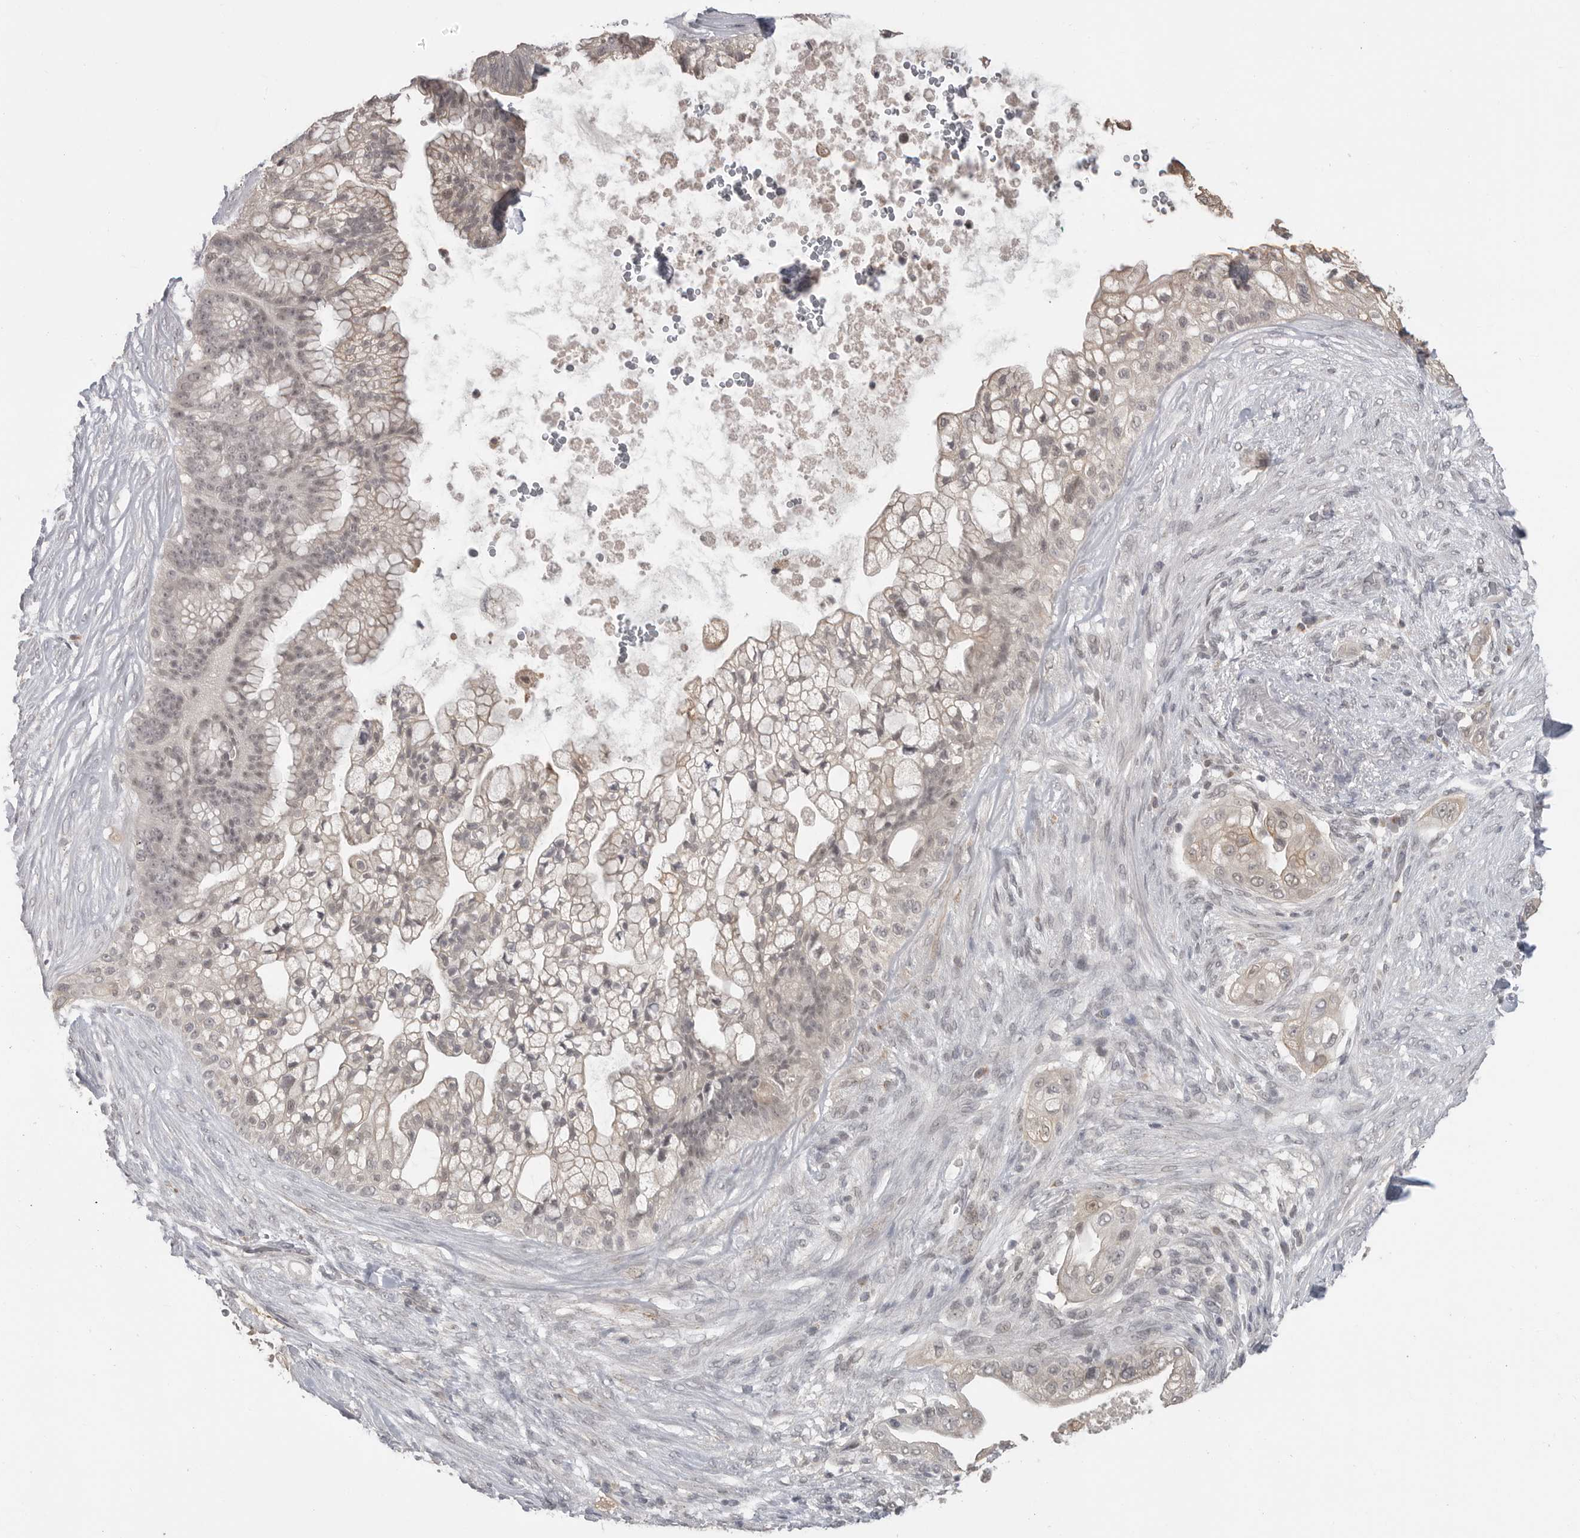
{"staining": {"intensity": "weak", "quantity": "25%-75%", "location": "nuclear"}, "tissue": "pancreatic cancer", "cell_type": "Tumor cells", "image_type": "cancer", "snomed": [{"axis": "morphology", "description": "Adenocarcinoma, NOS"}, {"axis": "topography", "description": "Pancreas"}], "caption": "Adenocarcinoma (pancreatic) was stained to show a protein in brown. There is low levels of weak nuclear positivity in approximately 25%-75% of tumor cells. (Brightfield microscopy of DAB IHC at high magnification).", "gene": "PLEKHF1", "patient": {"sex": "male", "age": 53}}